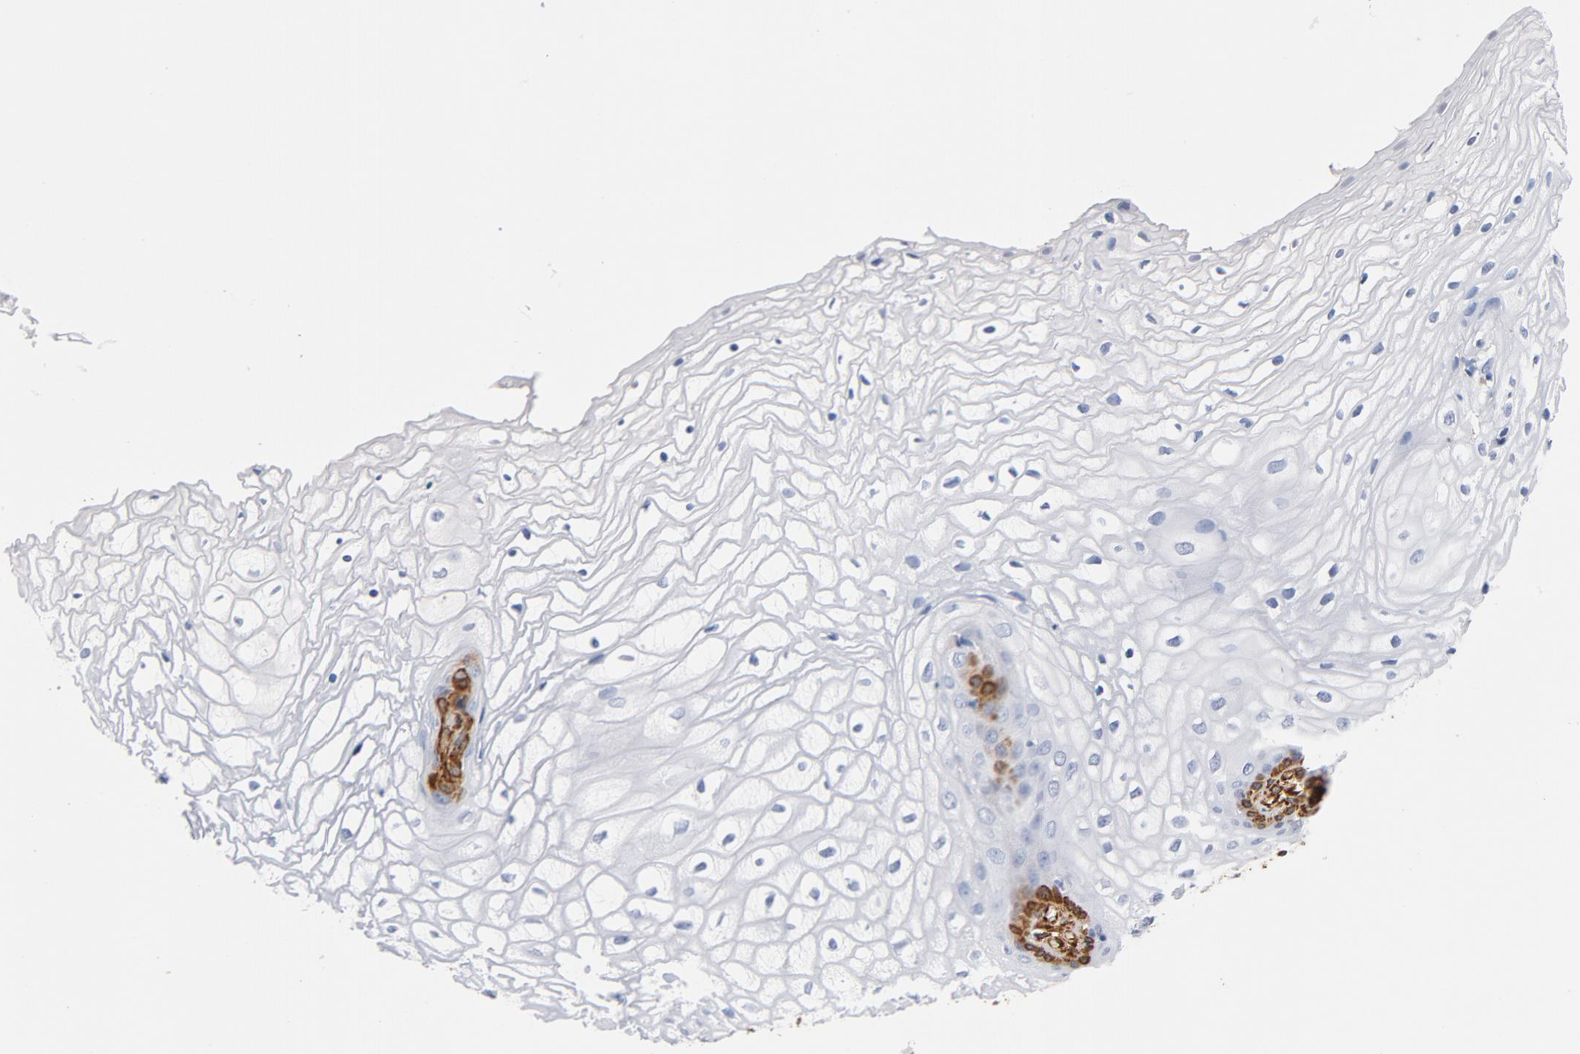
{"staining": {"intensity": "strong", "quantity": "<25%", "location": "cytoplasmic/membranous"}, "tissue": "vagina", "cell_type": "Squamous epithelial cells", "image_type": "normal", "snomed": [{"axis": "morphology", "description": "Normal tissue, NOS"}, {"axis": "topography", "description": "Vagina"}], "caption": "Brown immunohistochemical staining in benign human vagina displays strong cytoplasmic/membranous expression in approximately <25% of squamous epithelial cells. (IHC, brightfield microscopy, high magnification).", "gene": "SERPINH1", "patient": {"sex": "female", "age": 34}}